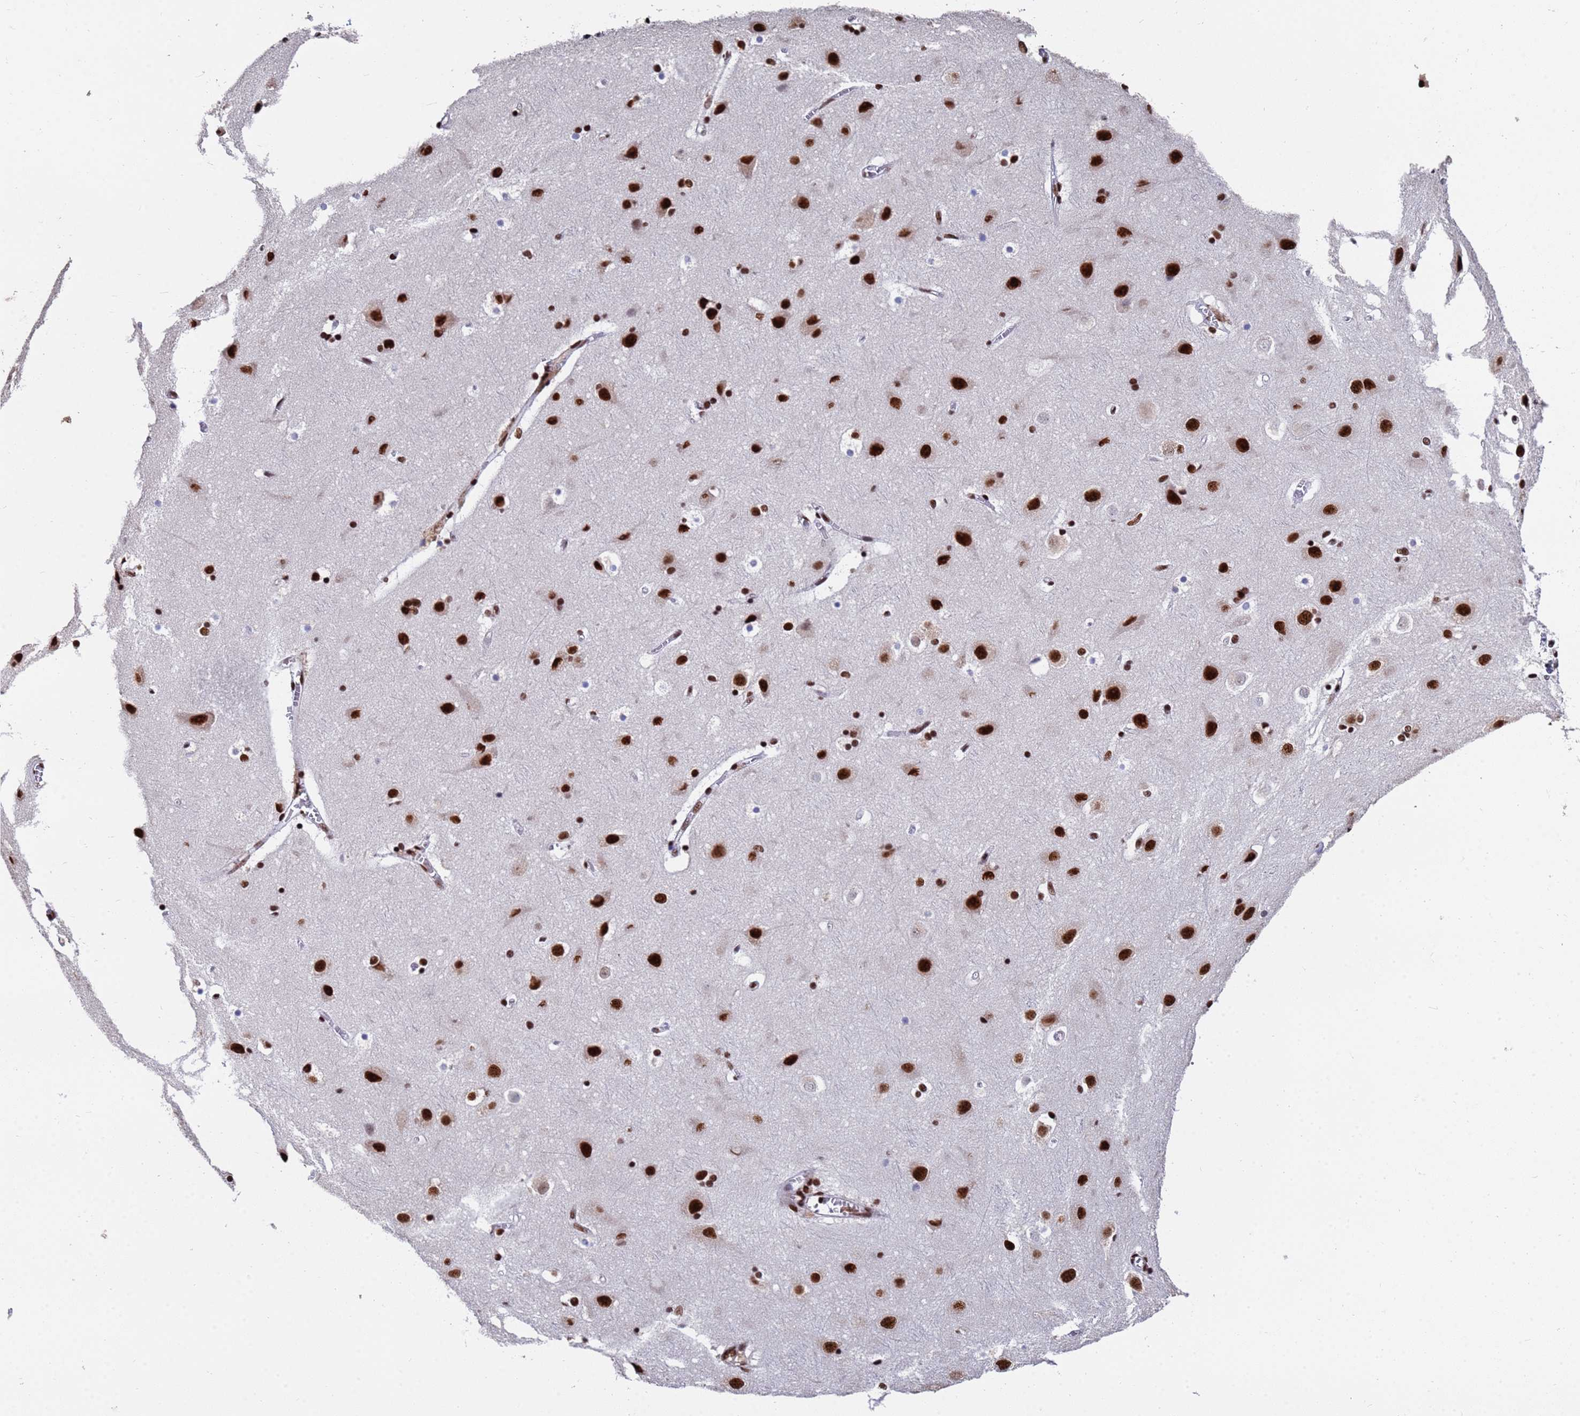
{"staining": {"intensity": "moderate", "quantity": ">75%", "location": "nuclear"}, "tissue": "cerebral cortex", "cell_type": "Endothelial cells", "image_type": "normal", "snomed": [{"axis": "morphology", "description": "Normal tissue, NOS"}, {"axis": "topography", "description": "Cerebral cortex"}], "caption": "A photomicrograph showing moderate nuclear expression in approximately >75% of endothelial cells in normal cerebral cortex, as visualized by brown immunohistochemical staining.", "gene": "SF3B2", "patient": {"sex": "male", "age": 54}}